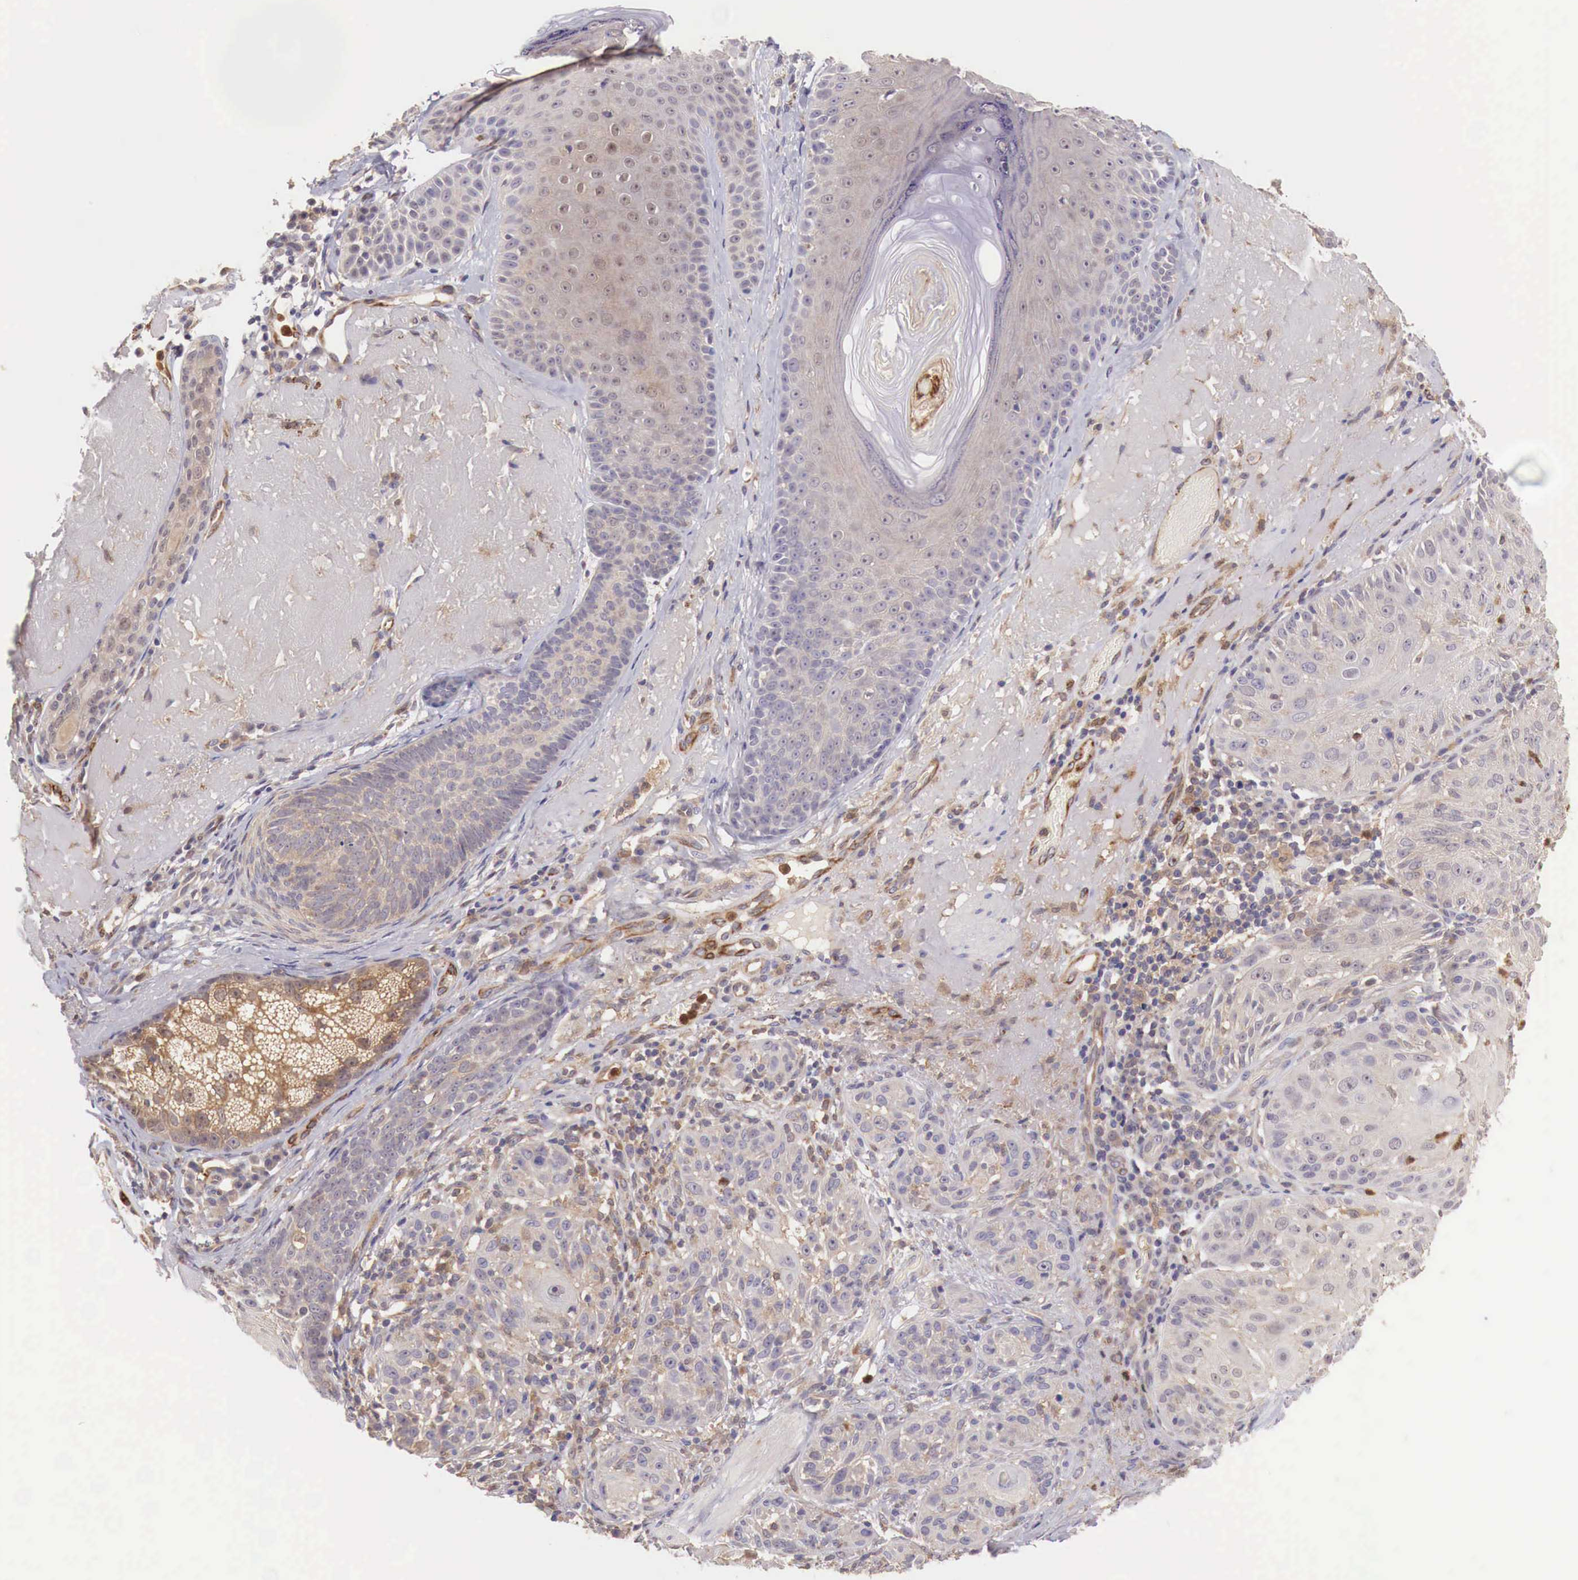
{"staining": {"intensity": "negative", "quantity": "none", "location": "none"}, "tissue": "skin cancer", "cell_type": "Tumor cells", "image_type": "cancer", "snomed": [{"axis": "morphology", "description": "Squamous cell carcinoma, NOS"}, {"axis": "topography", "description": "Skin"}], "caption": "This is a photomicrograph of immunohistochemistry staining of skin squamous cell carcinoma, which shows no staining in tumor cells.", "gene": "GAB2", "patient": {"sex": "female", "age": 89}}